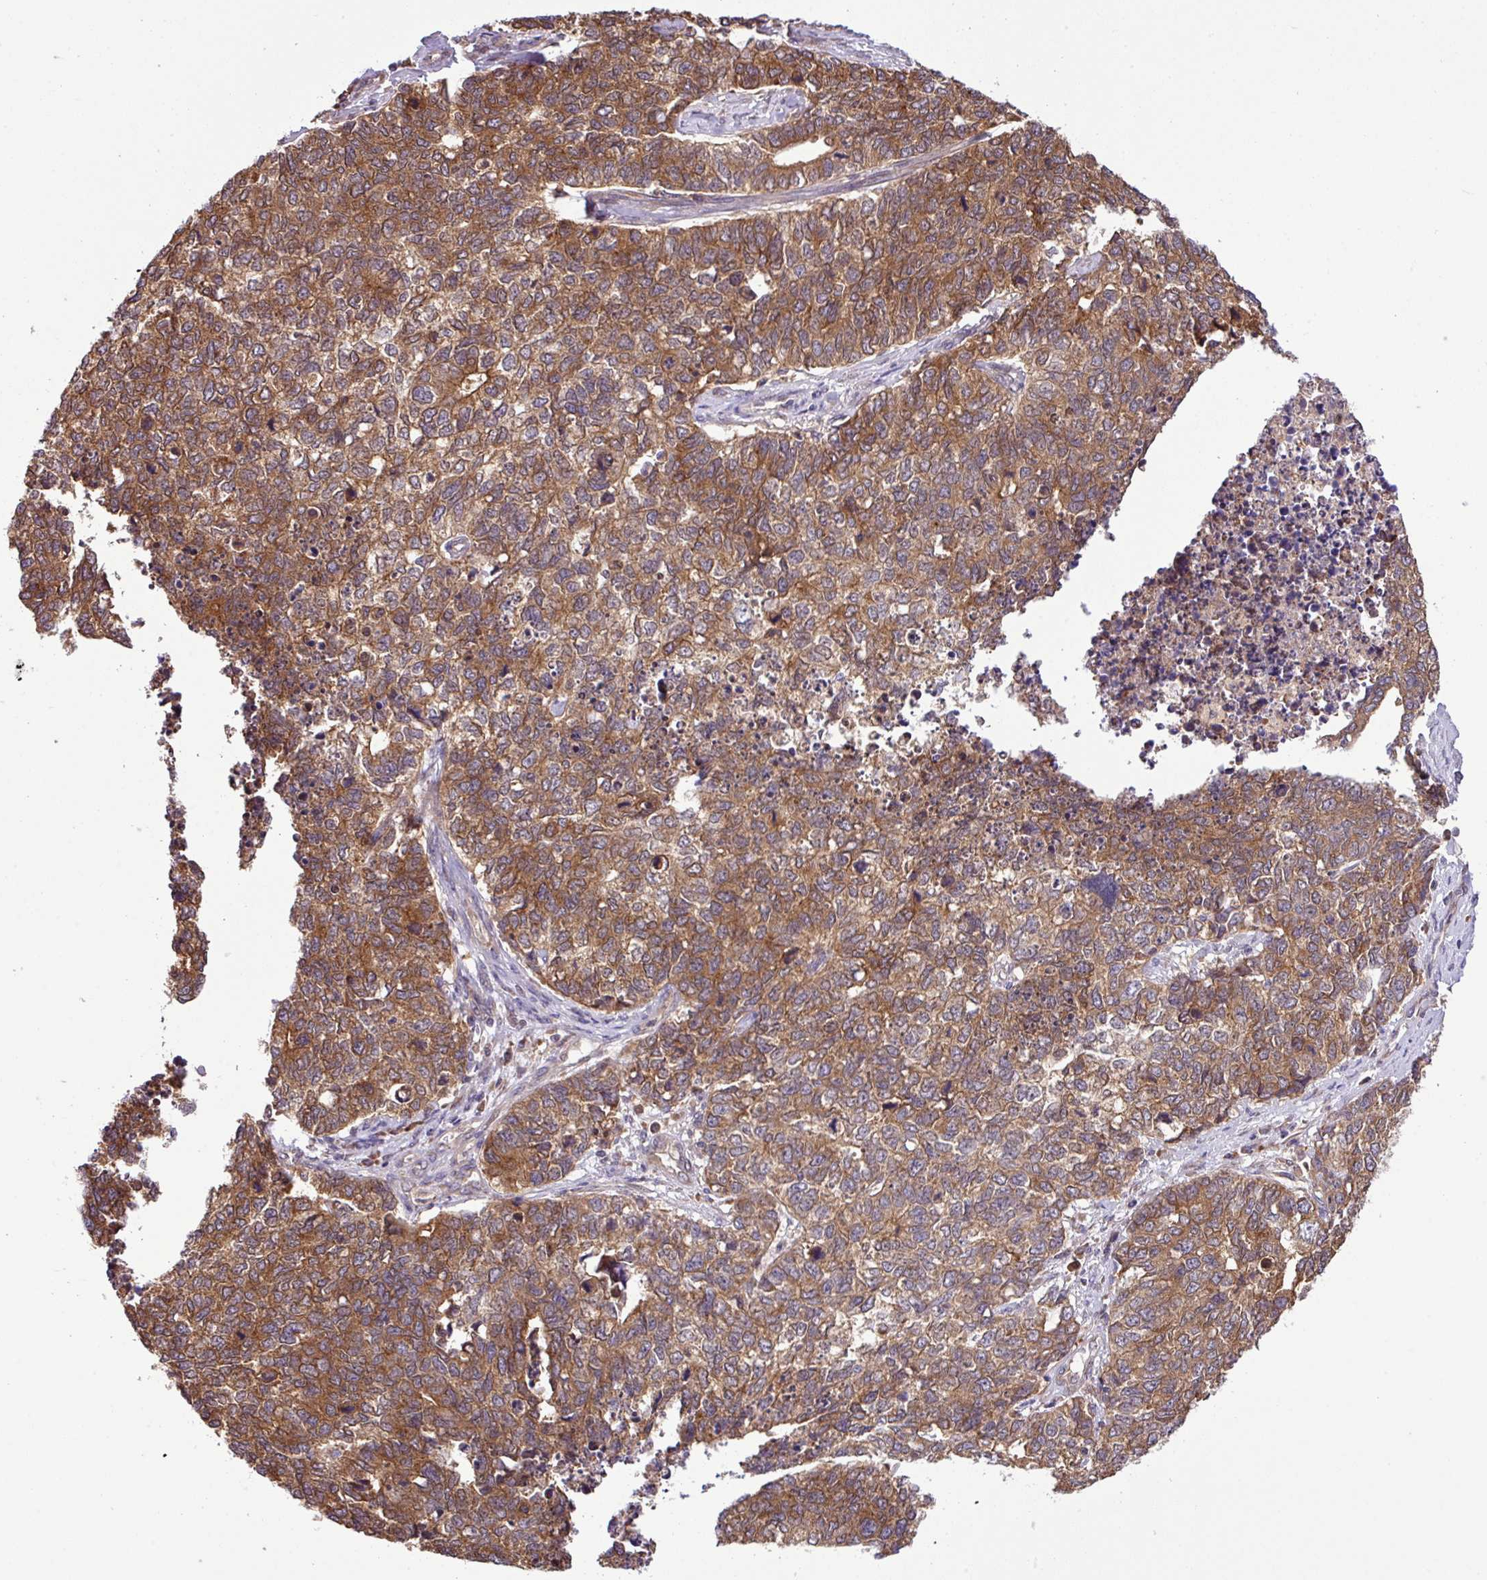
{"staining": {"intensity": "moderate", "quantity": ">75%", "location": "cytoplasmic/membranous"}, "tissue": "cervical cancer", "cell_type": "Tumor cells", "image_type": "cancer", "snomed": [{"axis": "morphology", "description": "Squamous cell carcinoma, NOS"}, {"axis": "topography", "description": "Cervix"}], "caption": "Protein staining of cervical squamous cell carcinoma tissue reveals moderate cytoplasmic/membranous positivity in approximately >75% of tumor cells. (DAB (3,3'-diaminobenzidine) IHC with brightfield microscopy, high magnification).", "gene": "DLGAP4", "patient": {"sex": "female", "age": 63}}